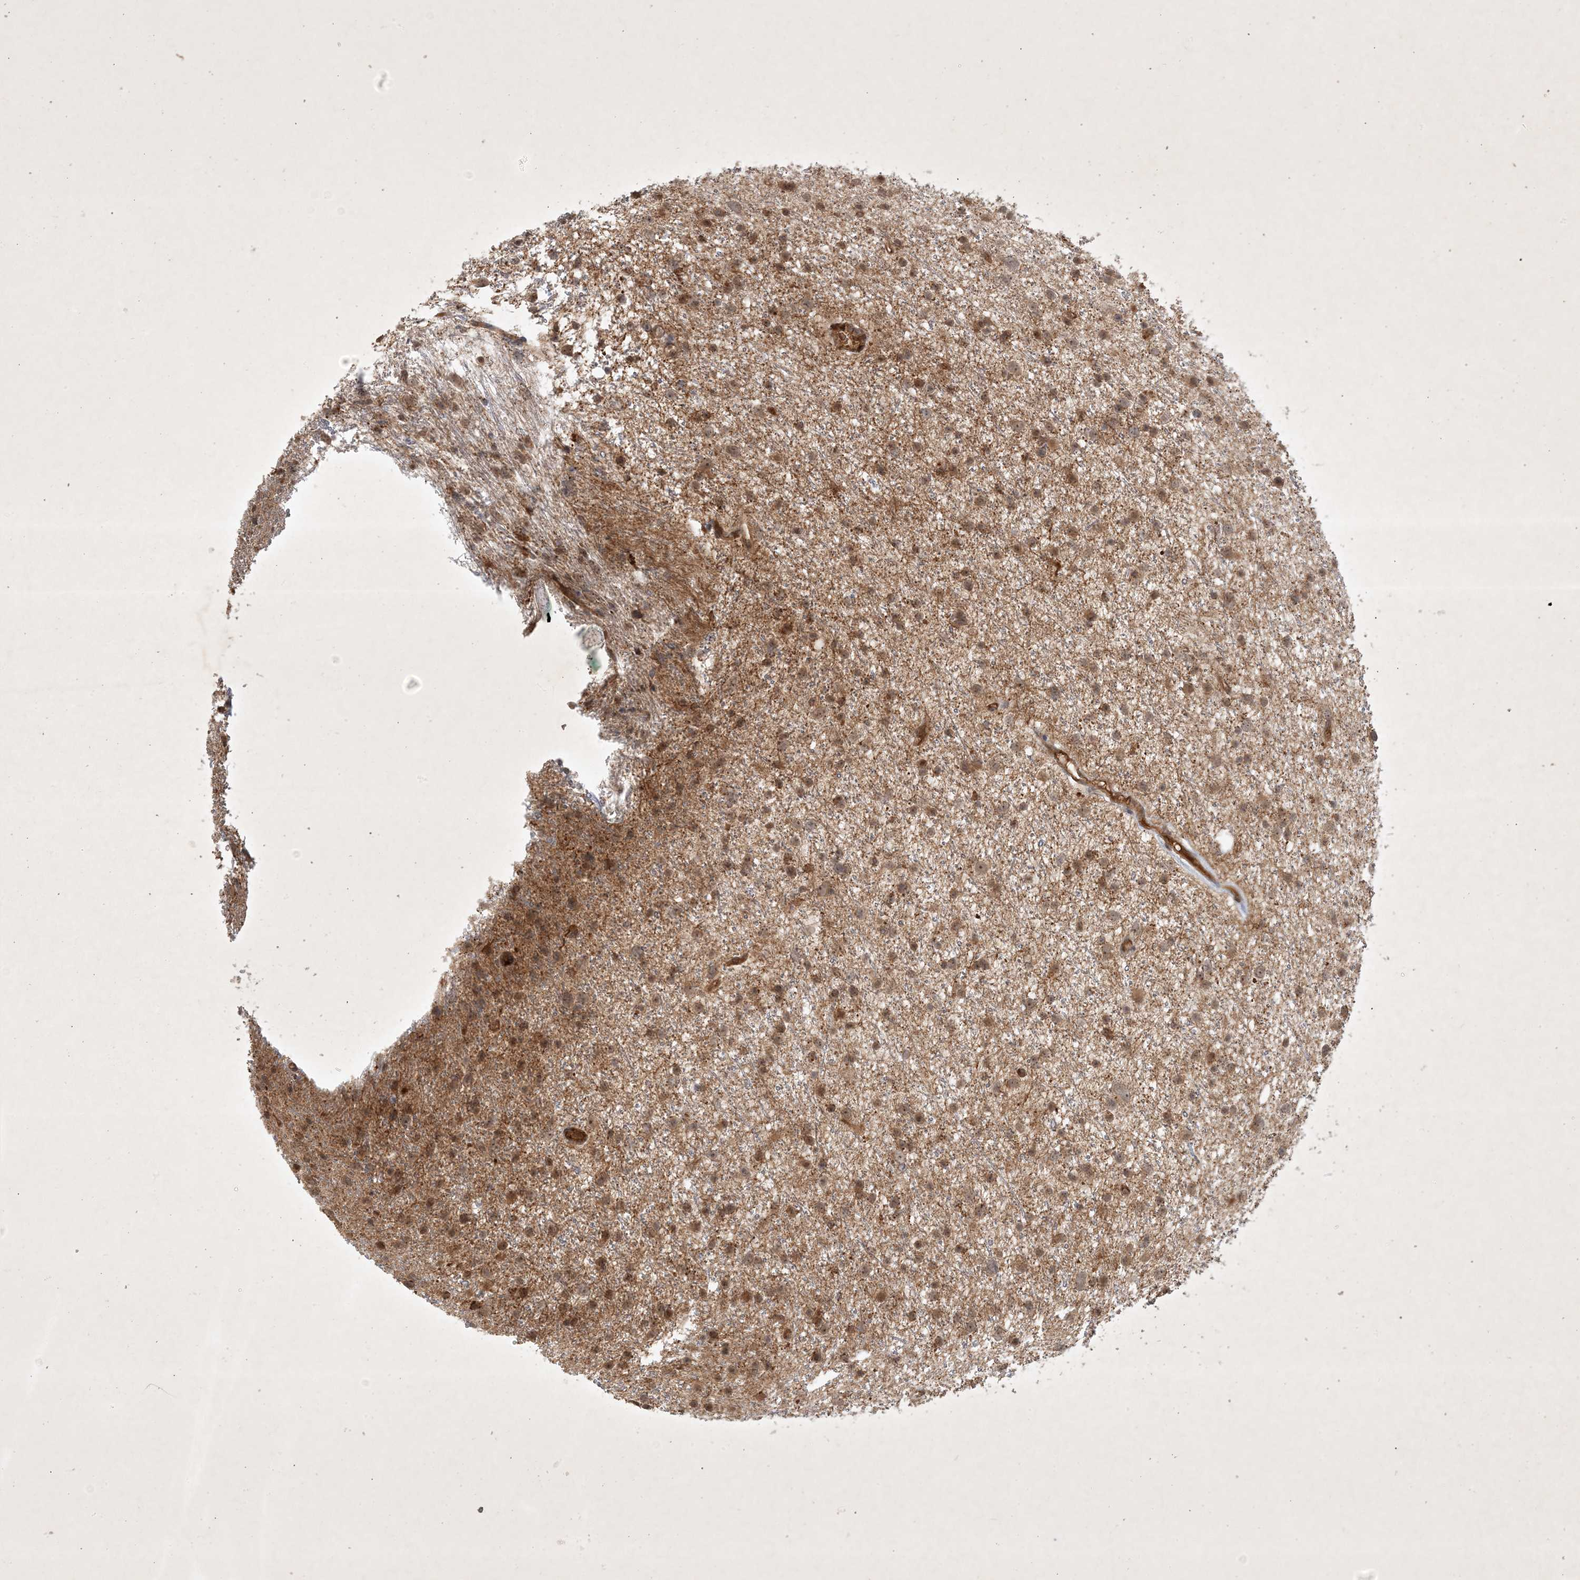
{"staining": {"intensity": "moderate", "quantity": ">75%", "location": "cytoplasmic/membranous,nuclear"}, "tissue": "glioma", "cell_type": "Tumor cells", "image_type": "cancer", "snomed": [{"axis": "morphology", "description": "Glioma, malignant, Low grade"}, {"axis": "topography", "description": "Cerebral cortex"}], "caption": "Protein staining of glioma tissue demonstrates moderate cytoplasmic/membranous and nuclear positivity in about >75% of tumor cells.", "gene": "ZCCHC4", "patient": {"sex": "female", "age": 39}}